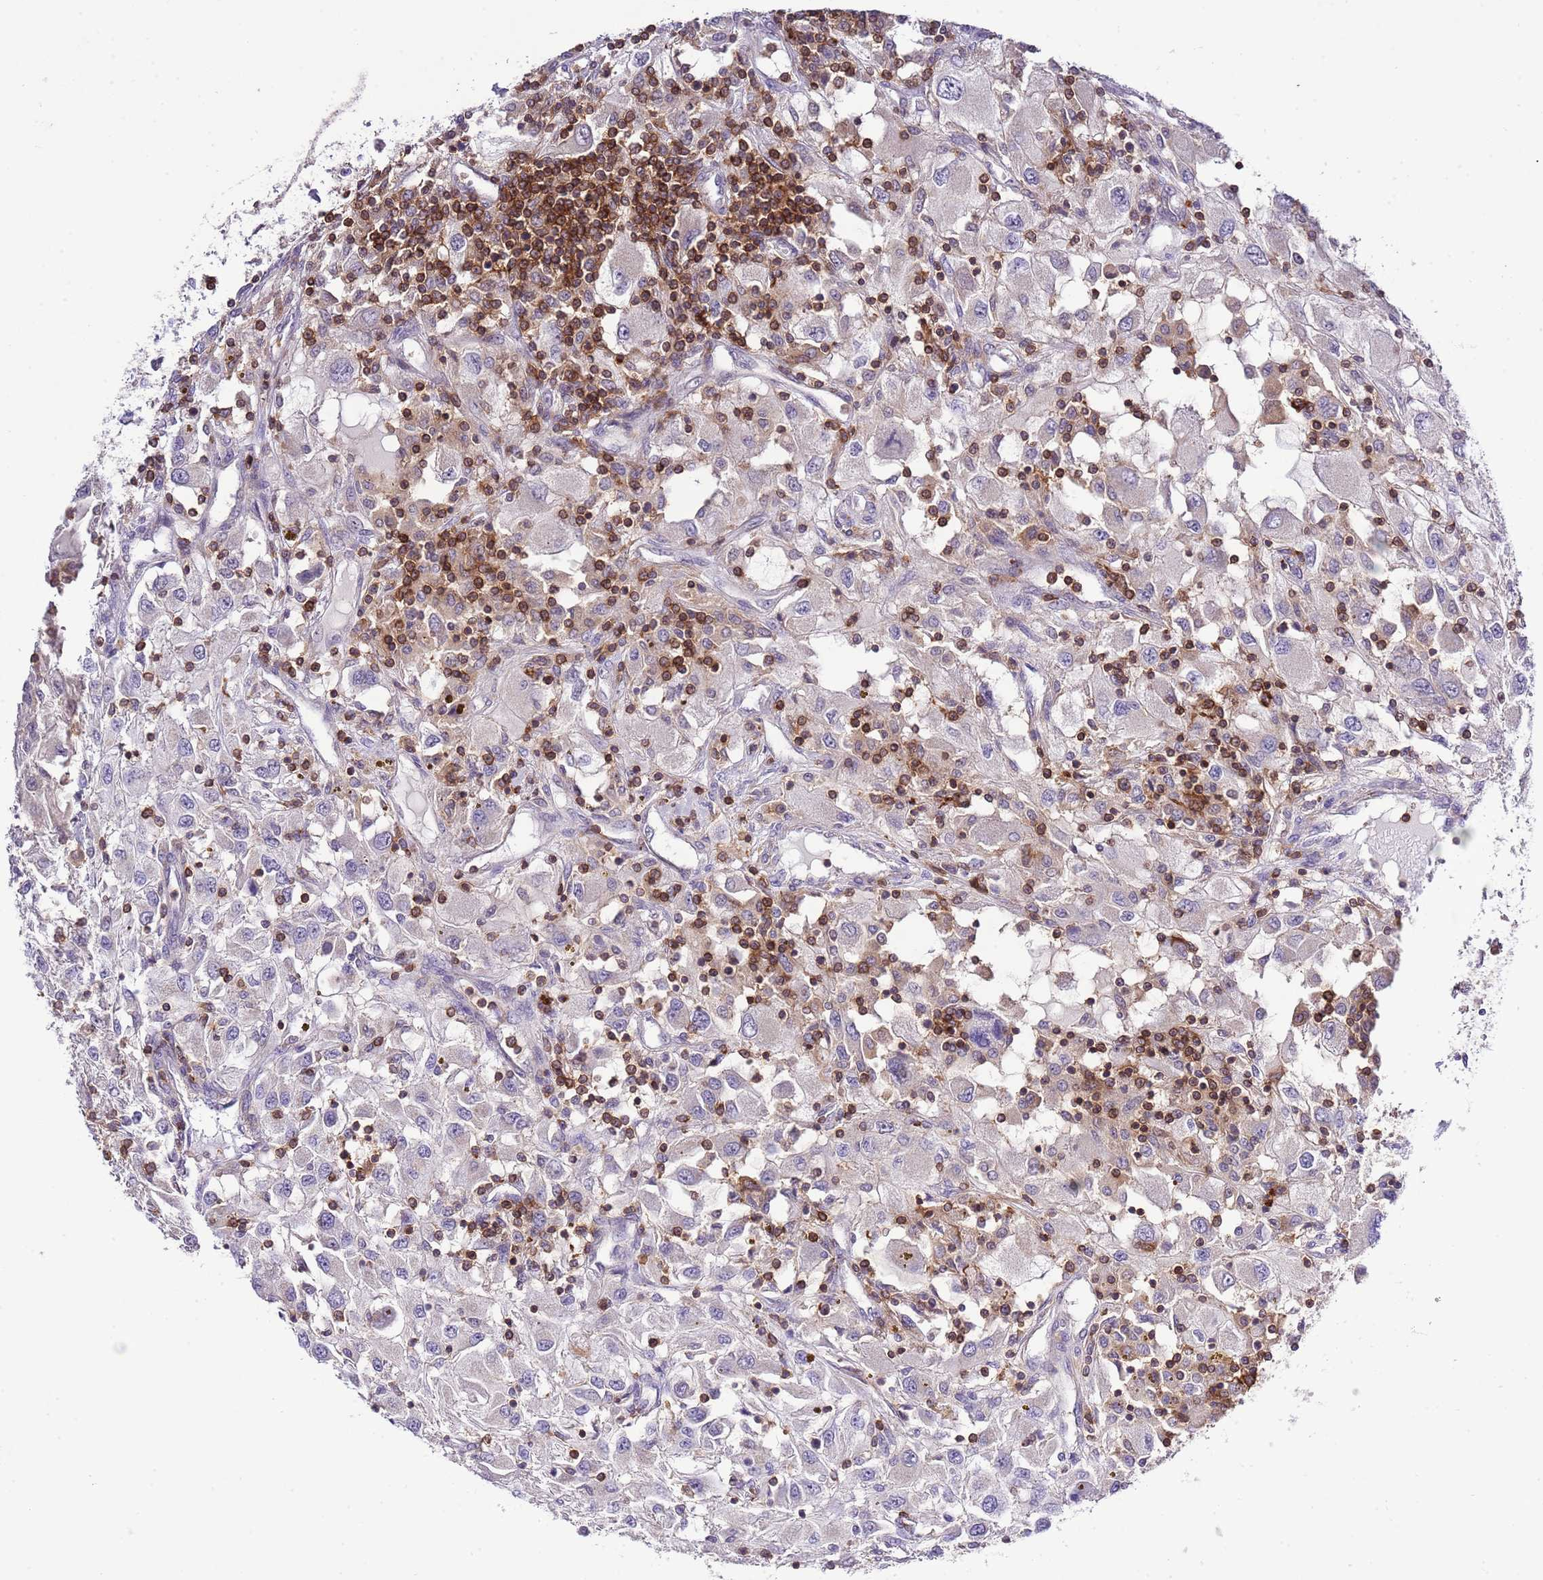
{"staining": {"intensity": "negative", "quantity": "none", "location": "none"}, "tissue": "renal cancer", "cell_type": "Tumor cells", "image_type": "cancer", "snomed": [{"axis": "morphology", "description": "Adenocarcinoma, NOS"}, {"axis": "topography", "description": "Kidney"}], "caption": "Tumor cells are negative for protein expression in human renal cancer (adenocarcinoma).", "gene": "EFHD1", "patient": {"sex": "female", "age": 67}}